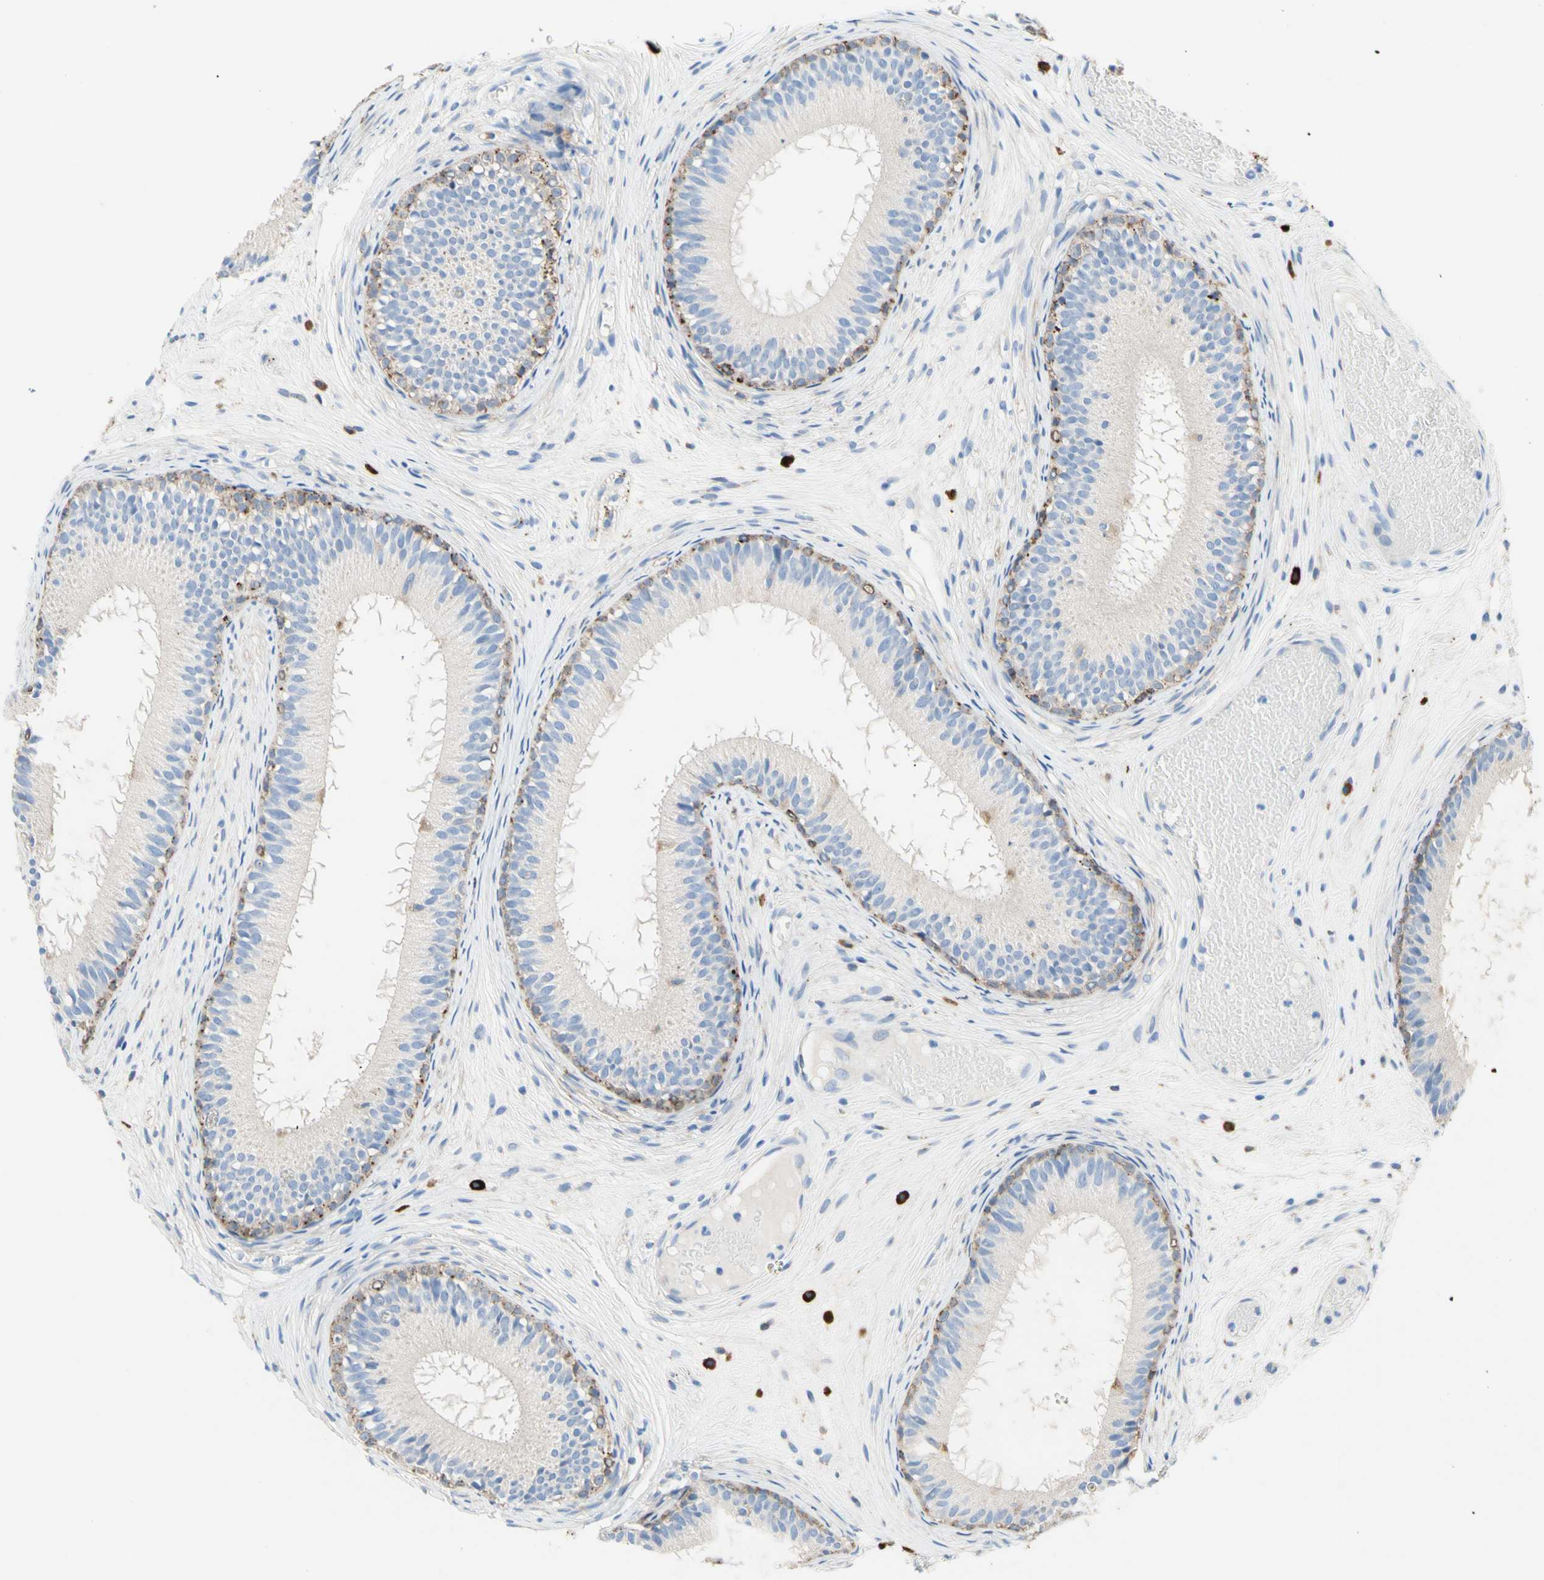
{"staining": {"intensity": "strong", "quantity": "25%-75%", "location": "cytoplasmic/membranous"}, "tissue": "epididymis", "cell_type": "Glandular cells", "image_type": "normal", "snomed": [{"axis": "morphology", "description": "Normal tissue, NOS"}, {"axis": "morphology", "description": "Atrophy, NOS"}, {"axis": "topography", "description": "Testis"}, {"axis": "topography", "description": "Epididymis"}], "caption": "Glandular cells show high levels of strong cytoplasmic/membranous expression in about 25%-75% of cells in unremarkable human epididymis.", "gene": "URB2", "patient": {"sex": "male", "age": 18}}